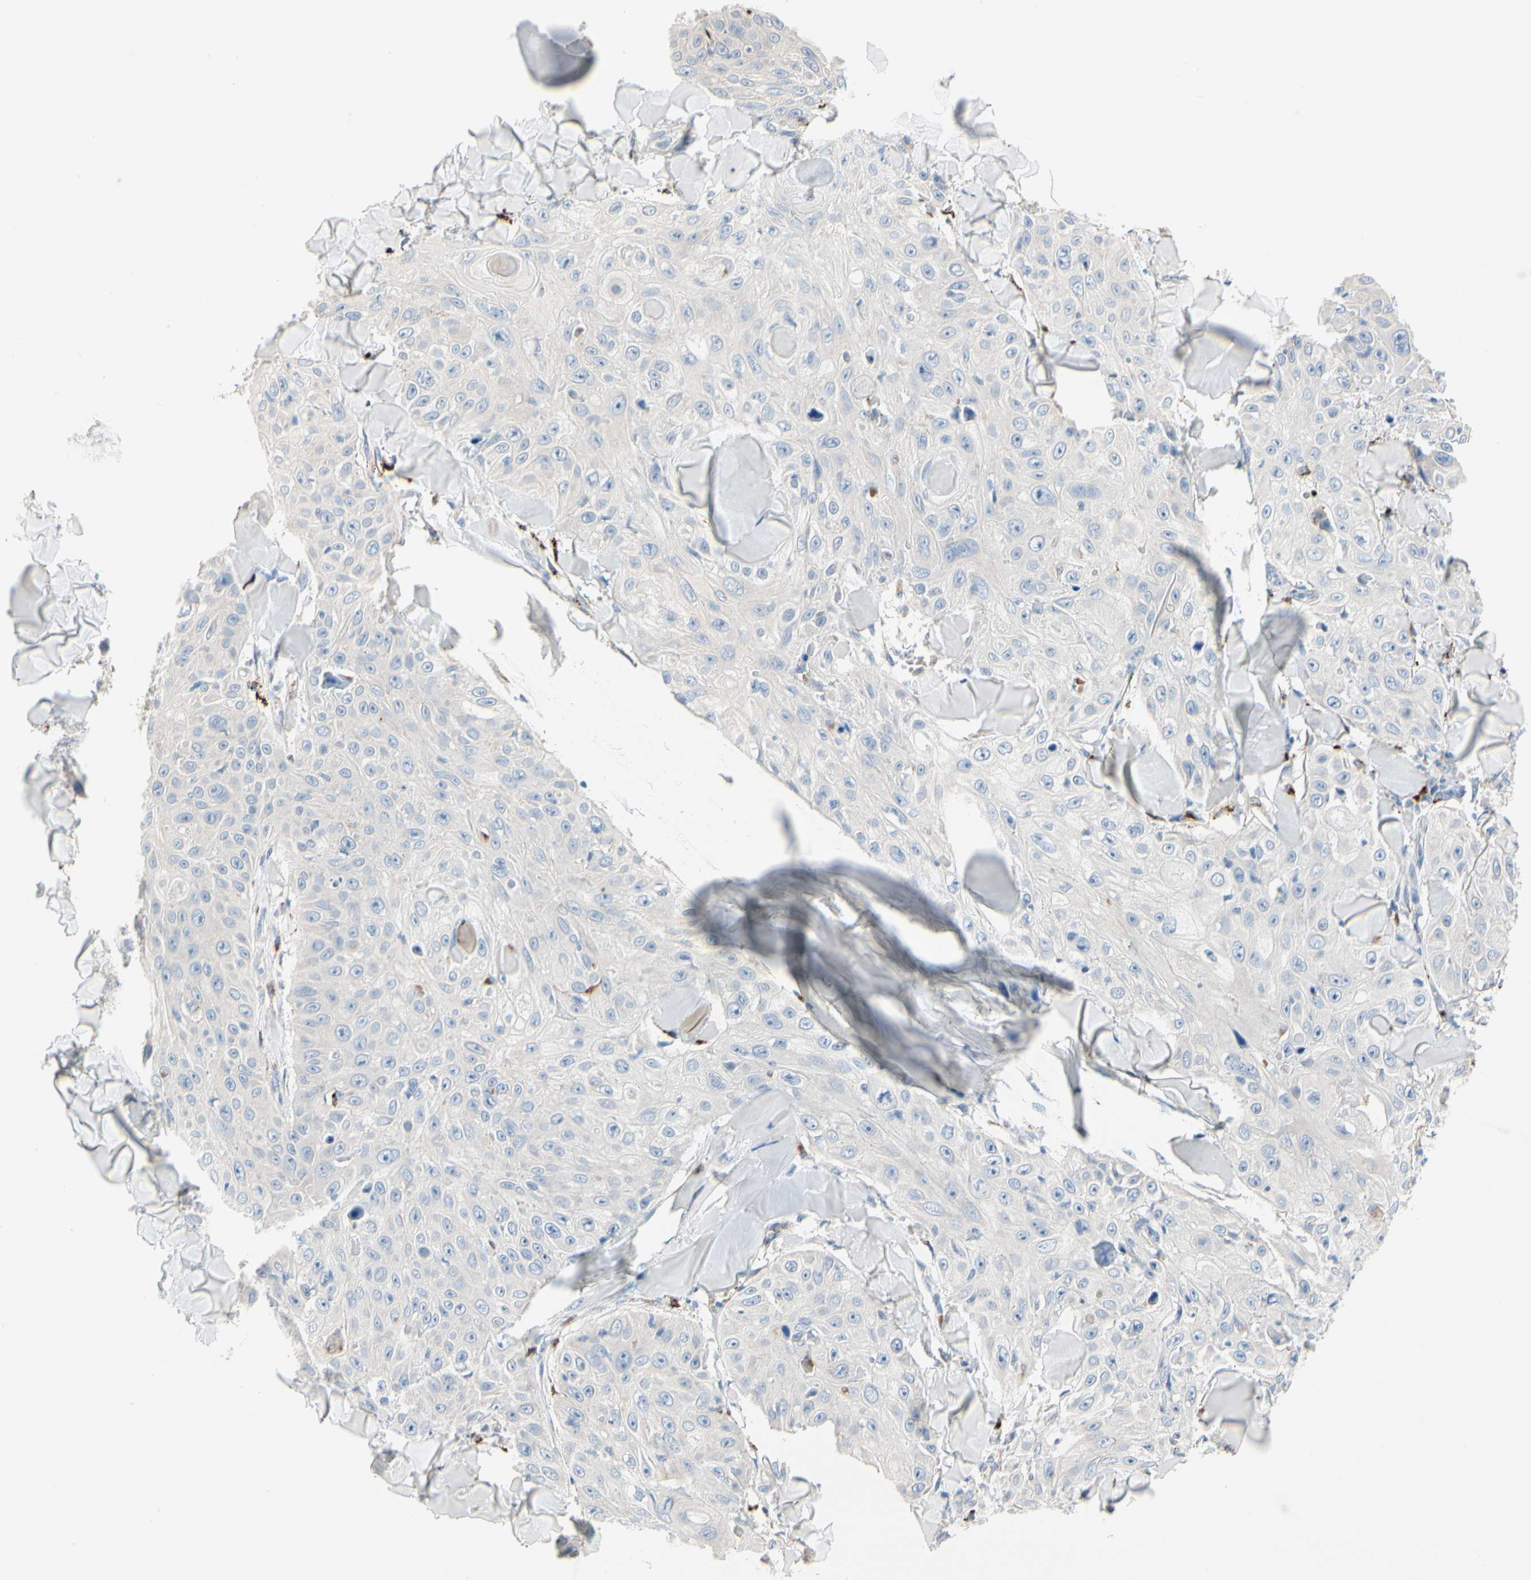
{"staining": {"intensity": "negative", "quantity": "none", "location": "none"}, "tissue": "skin cancer", "cell_type": "Tumor cells", "image_type": "cancer", "snomed": [{"axis": "morphology", "description": "Squamous cell carcinoma, NOS"}, {"axis": "topography", "description": "Skin"}], "caption": "Tumor cells show no significant positivity in skin cancer. (DAB immunohistochemistry visualized using brightfield microscopy, high magnification).", "gene": "RETSAT", "patient": {"sex": "male", "age": 86}}